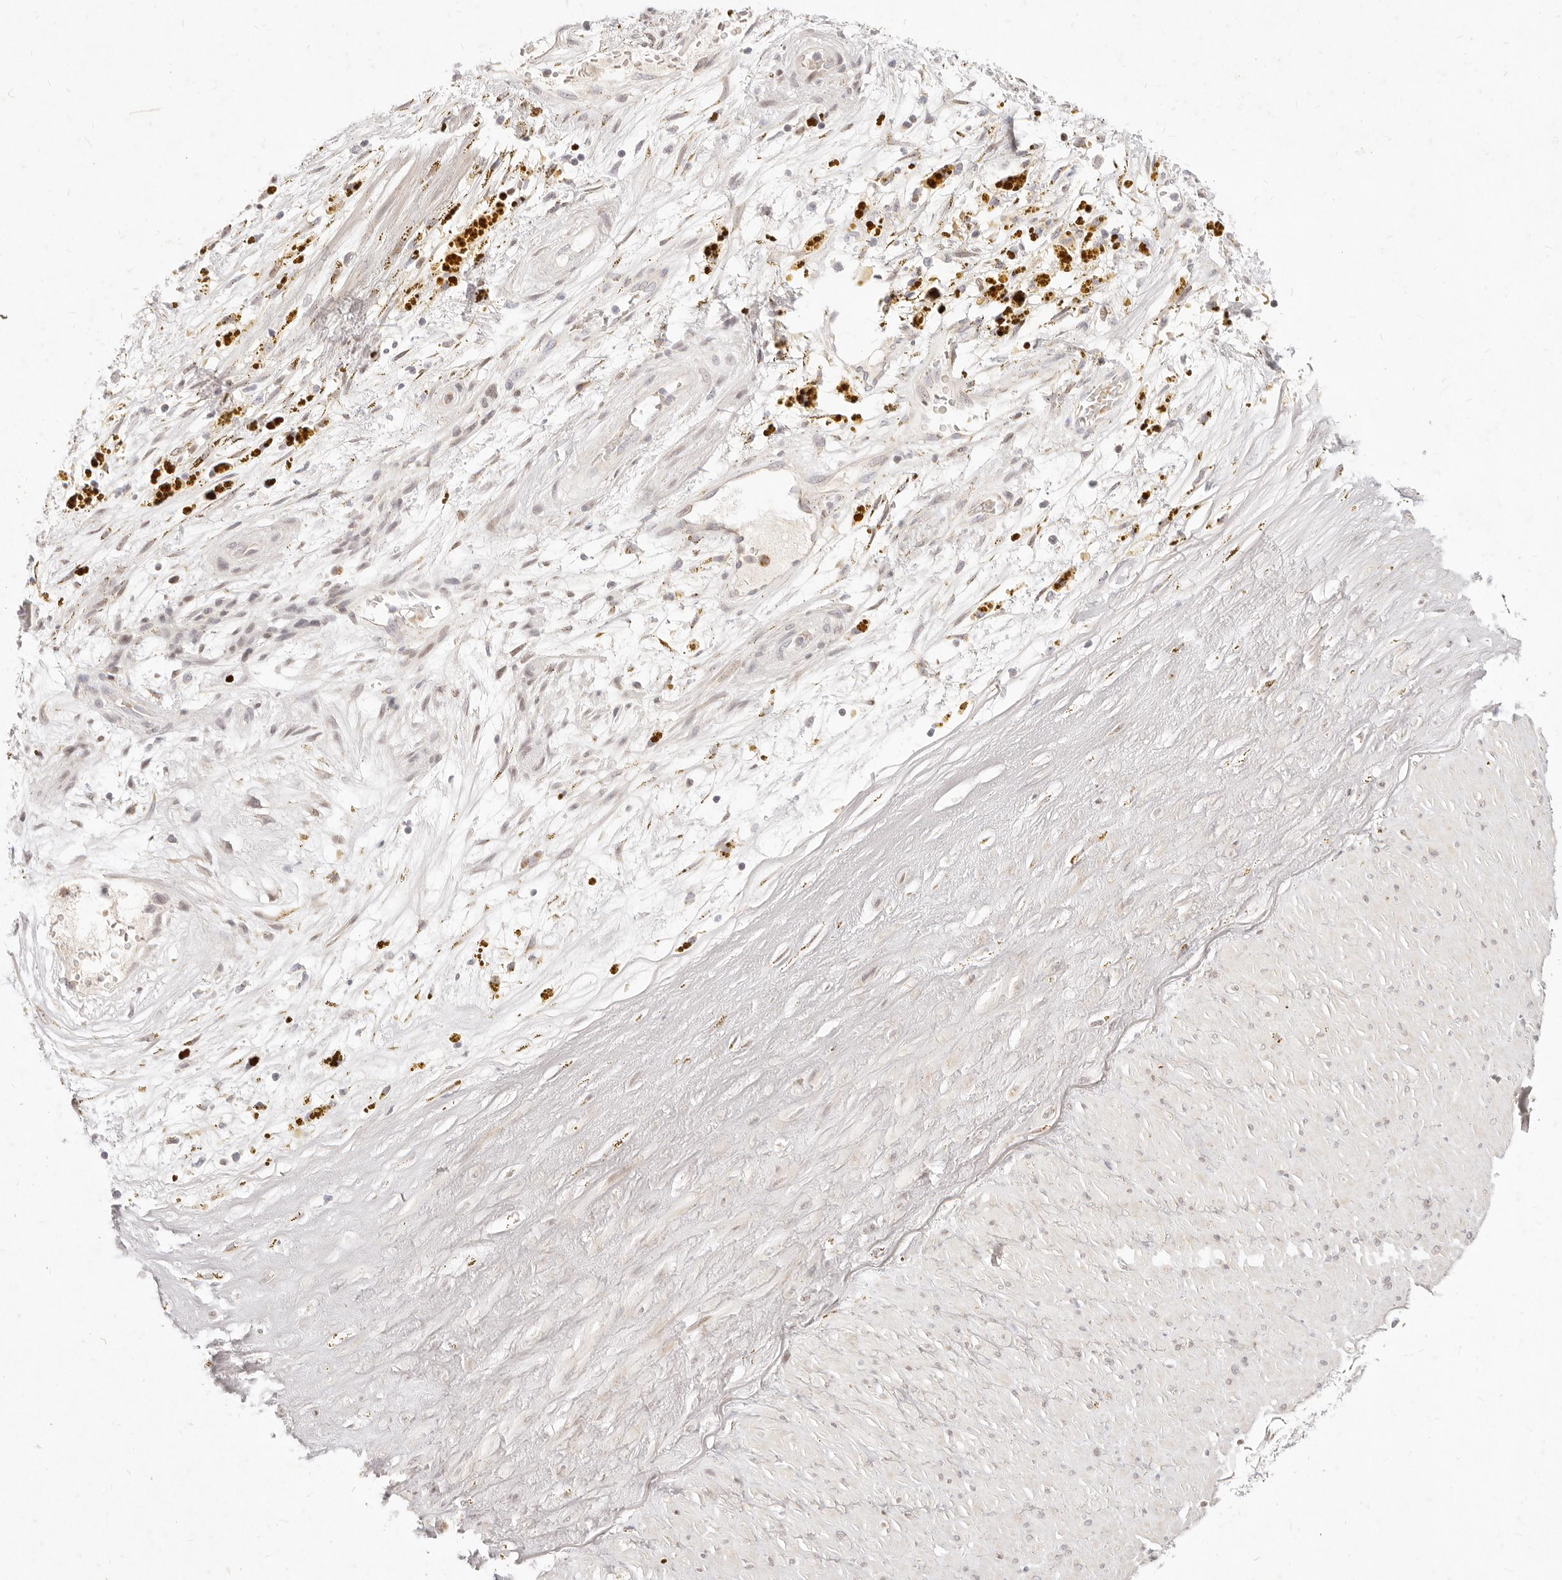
{"staining": {"intensity": "weak", "quantity": "25%-75%", "location": "cytoplasmic/membranous"}, "tissue": "adipose tissue", "cell_type": "Adipocytes", "image_type": "normal", "snomed": [{"axis": "morphology", "description": "Normal tissue, NOS"}, {"axis": "topography", "description": "Soft tissue"}], "caption": "Protein expression analysis of unremarkable adipose tissue demonstrates weak cytoplasmic/membranous positivity in approximately 25%-75% of adipocytes. Using DAB (3,3'-diaminobenzidine) (brown) and hematoxylin (blue) stains, captured at high magnification using brightfield microscopy.", "gene": "ASCL3", "patient": {"sex": "male", "age": 72}}